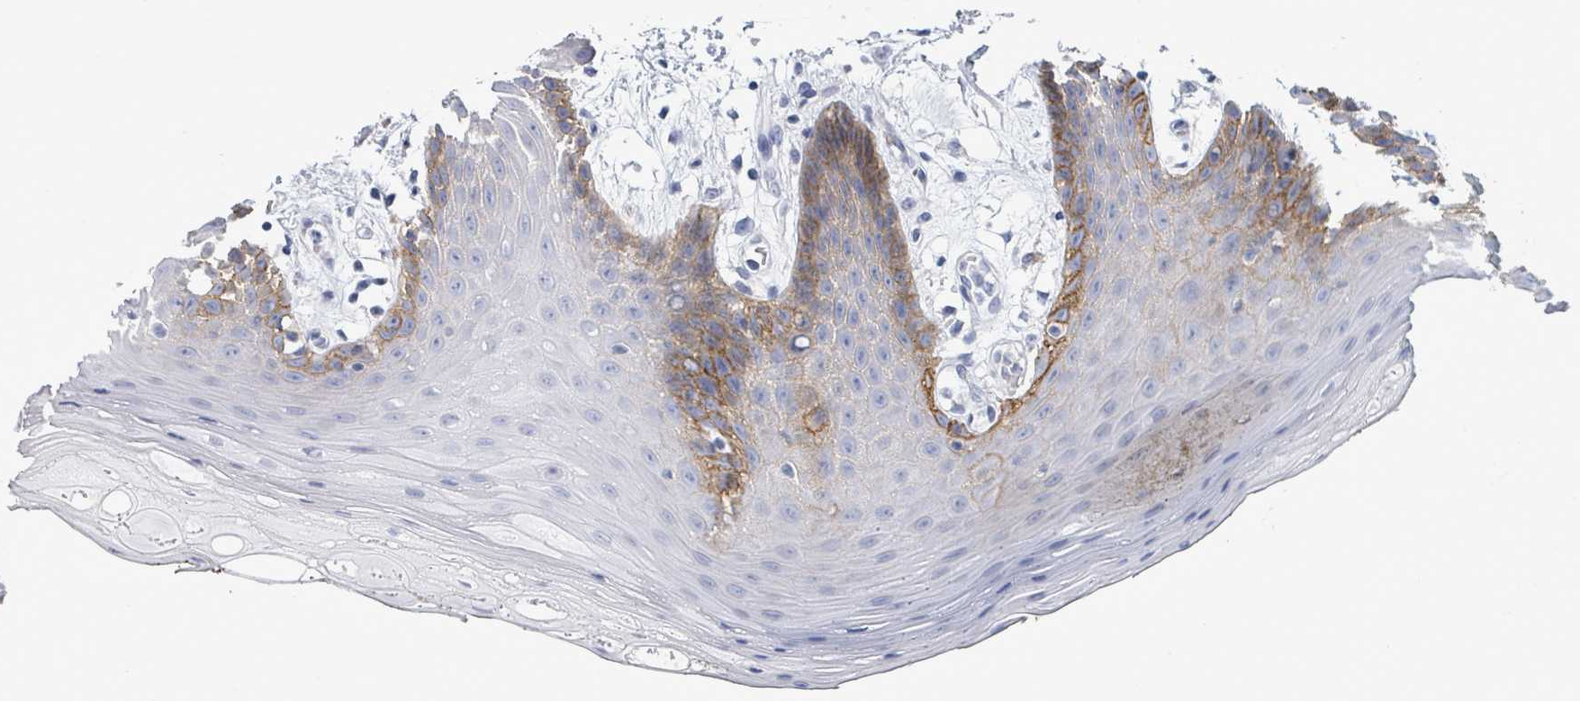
{"staining": {"intensity": "moderate", "quantity": "<25%", "location": "cytoplasmic/membranous"}, "tissue": "oral mucosa", "cell_type": "Squamous epithelial cells", "image_type": "normal", "snomed": [{"axis": "morphology", "description": "Normal tissue, NOS"}, {"axis": "topography", "description": "Oral tissue"}, {"axis": "topography", "description": "Tounge, NOS"}], "caption": "A low amount of moderate cytoplasmic/membranous positivity is appreciated in about <25% of squamous epithelial cells in unremarkable oral mucosa.", "gene": "BSG", "patient": {"sex": "female", "age": 59}}